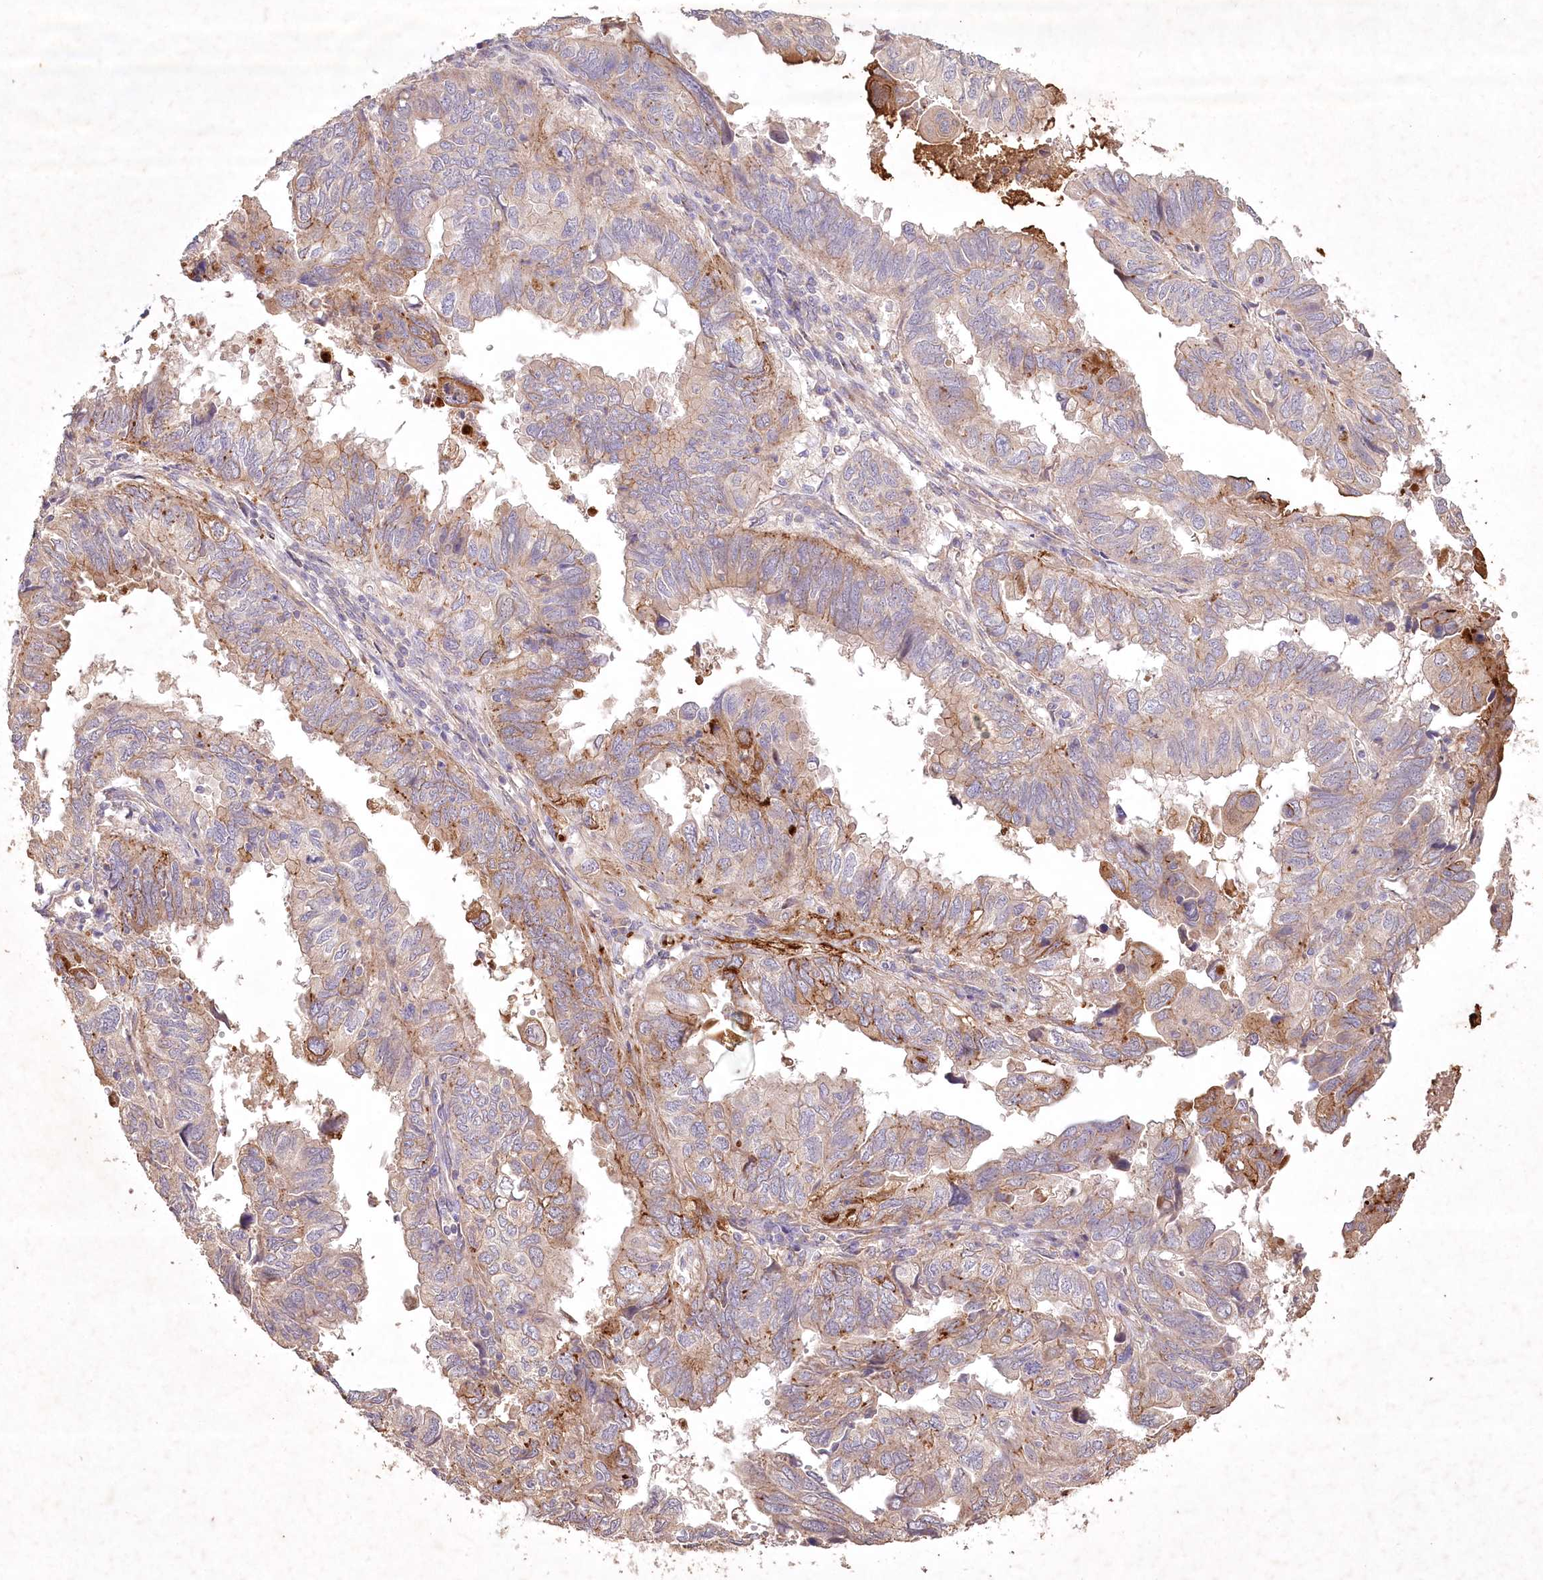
{"staining": {"intensity": "moderate", "quantity": "<25%", "location": "cytoplasmic/membranous"}, "tissue": "endometrial cancer", "cell_type": "Tumor cells", "image_type": "cancer", "snomed": [{"axis": "morphology", "description": "Adenocarcinoma, NOS"}, {"axis": "topography", "description": "Uterus"}], "caption": "Endometrial cancer (adenocarcinoma) was stained to show a protein in brown. There is low levels of moderate cytoplasmic/membranous expression in approximately <25% of tumor cells.", "gene": "IRAK1BP1", "patient": {"sex": "female", "age": 77}}